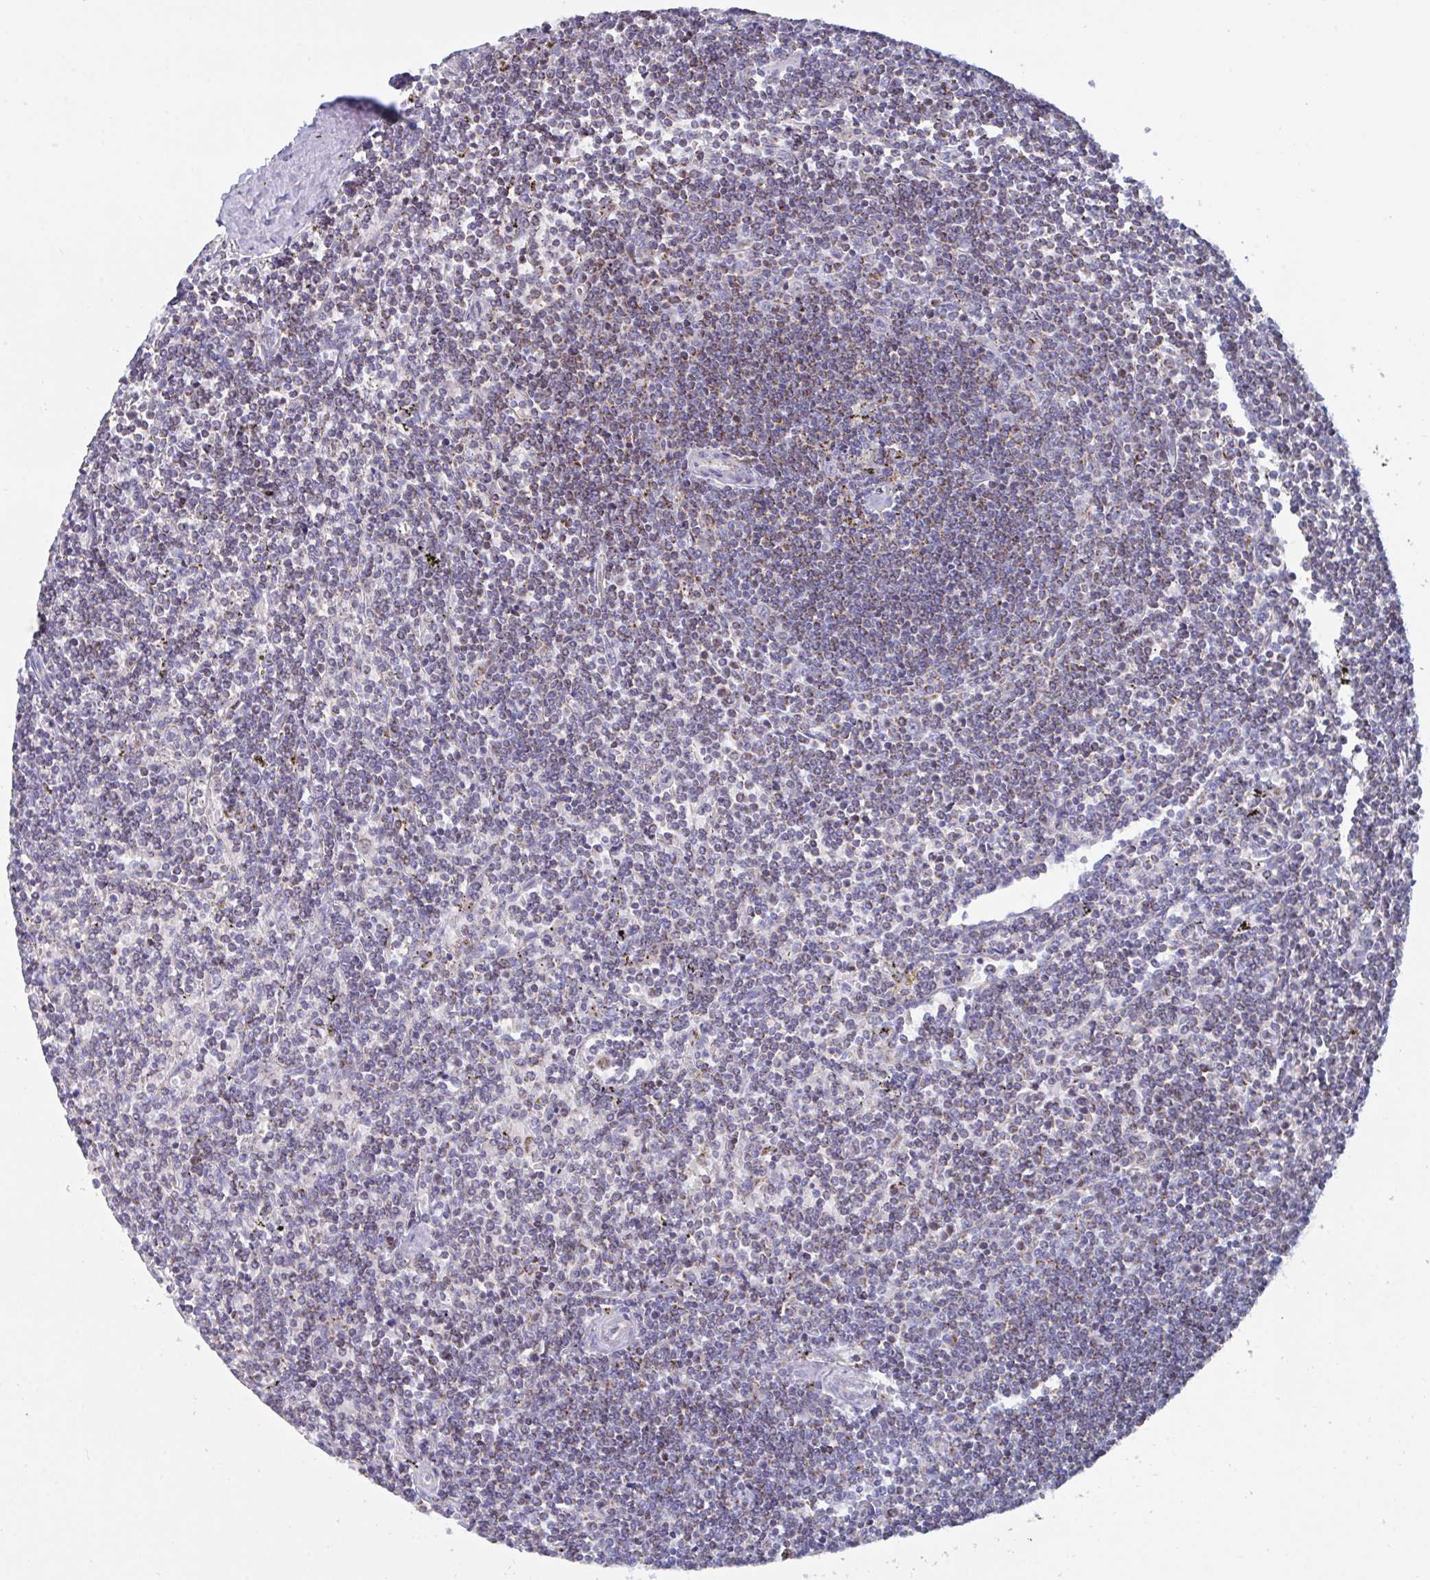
{"staining": {"intensity": "moderate", "quantity": "<25%", "location": "cytoplasmic/membranous"}, "tissue": "lymphoma", "cell_type": "Tumor cells", "image_type": "cancer", "snomed": [{"axis": "morphology", "description": "Malignant lymphoma, non-Hodgkin's type, Low grade"}, {"axis": "topography", "description": "Spleen"}], "caption": "Lymphoma stained with DAB immunohistochemistry (IHC) shows low levels of moderate cytoplasmic/membranous staining in about <25% of tumor cells. (brown staining indicates protein expression, while blue staining denotes nuclei).", "gene": "BCAT2", "patient": {"sex": "male", "age": 78}}